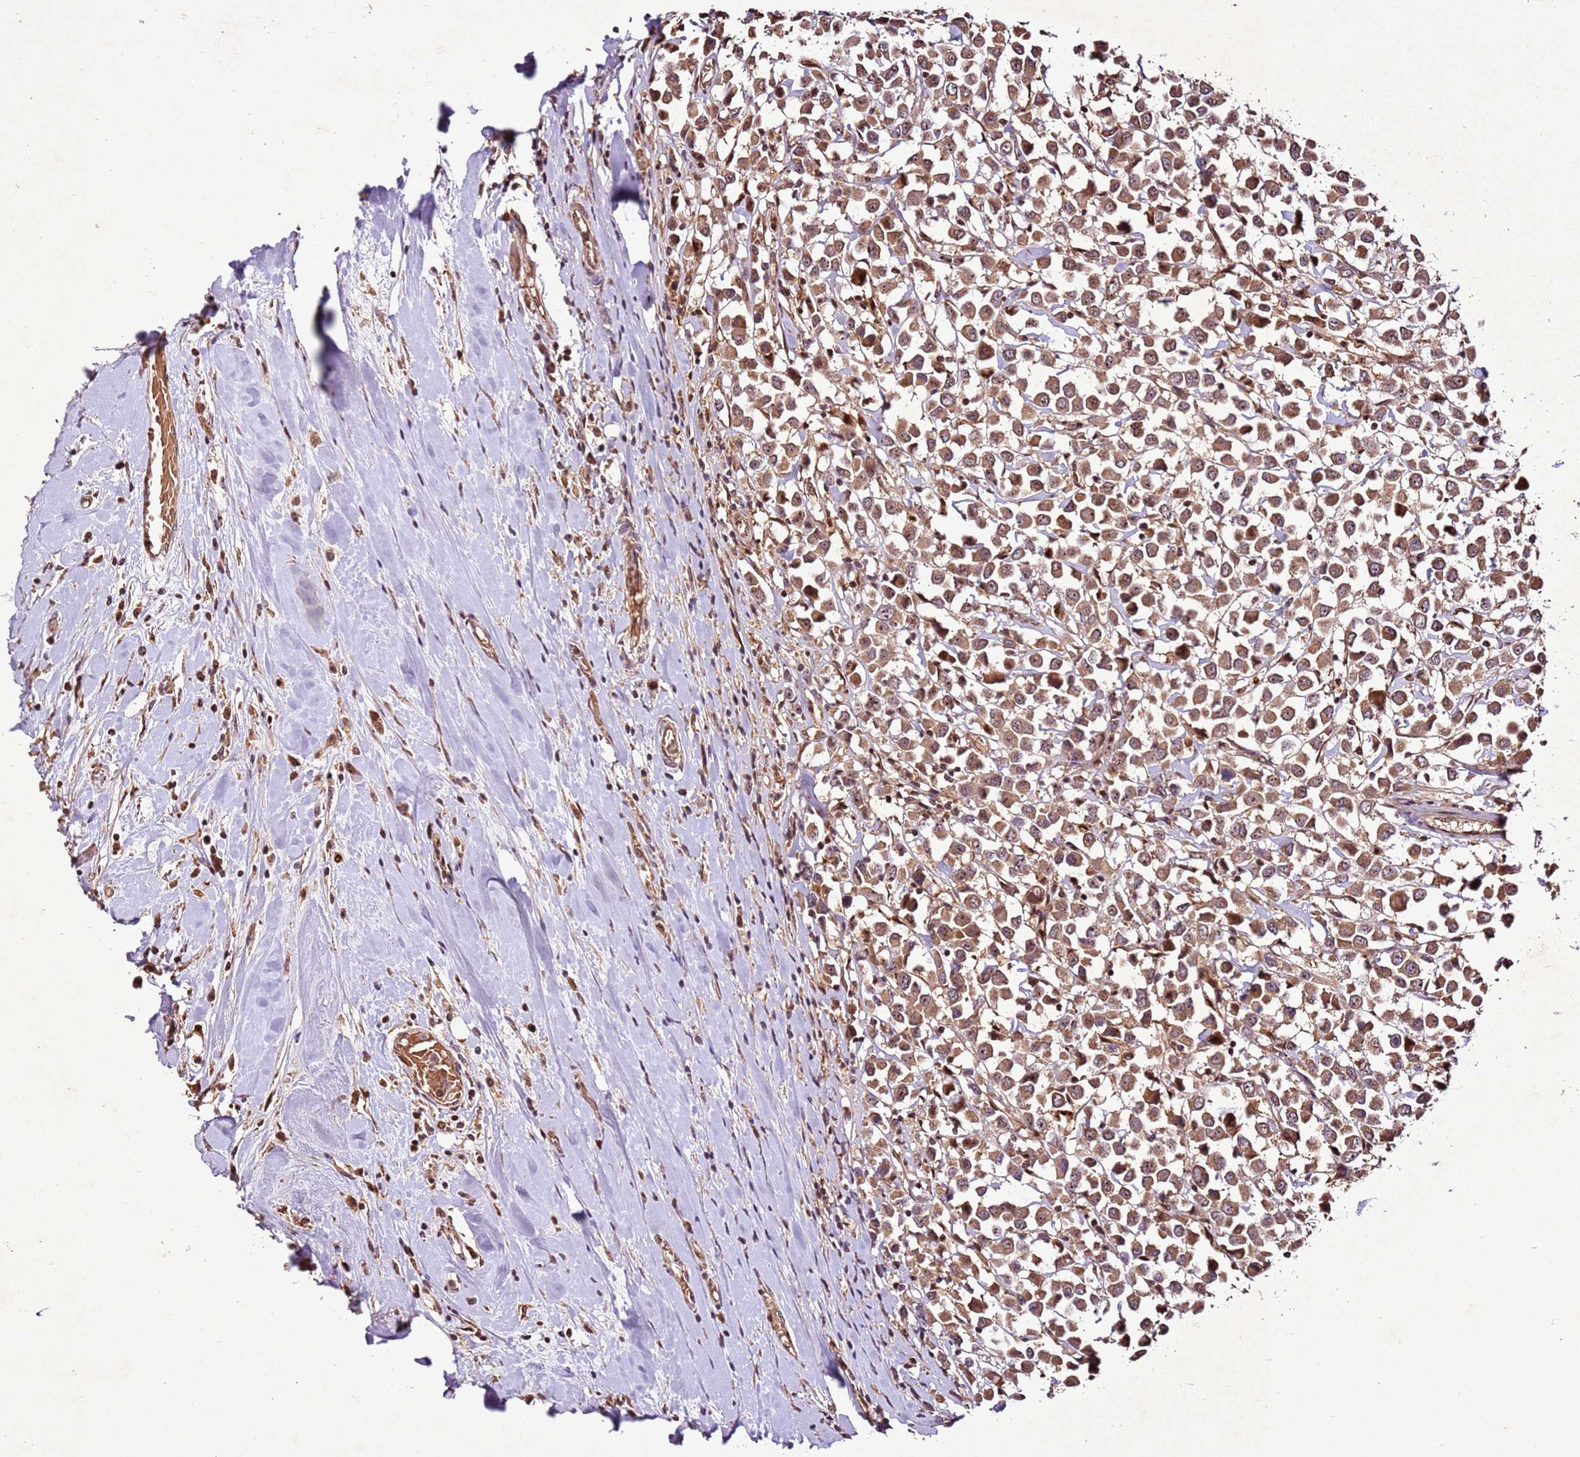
{"staining": {"intensity": "moderate", "quantity": ">75%", "location": "cytoplasmic/membranous,nuclear"}, "tissue": "breast cancer", "cell_type": "Tumor cells", "image_type": "cancer", "snomed": [{"axis": "morphology", "description": "Duct carcinoma"}, {"axis": "topography", "description": "Breast"}], "caption": "Protein staining displays moderate cytoplasmic/membranous and nuclear positivity in approximately >75% of tumor cells in breast cancer. The protein of interest is stained brown, and the nuclei are stained in blue (DAB (3,3'-diaminobenzidine) IHC with brightfield microscopy, high magnification).", "gene": "PTMA", "patient": {"sex": "female", "age": 61}}